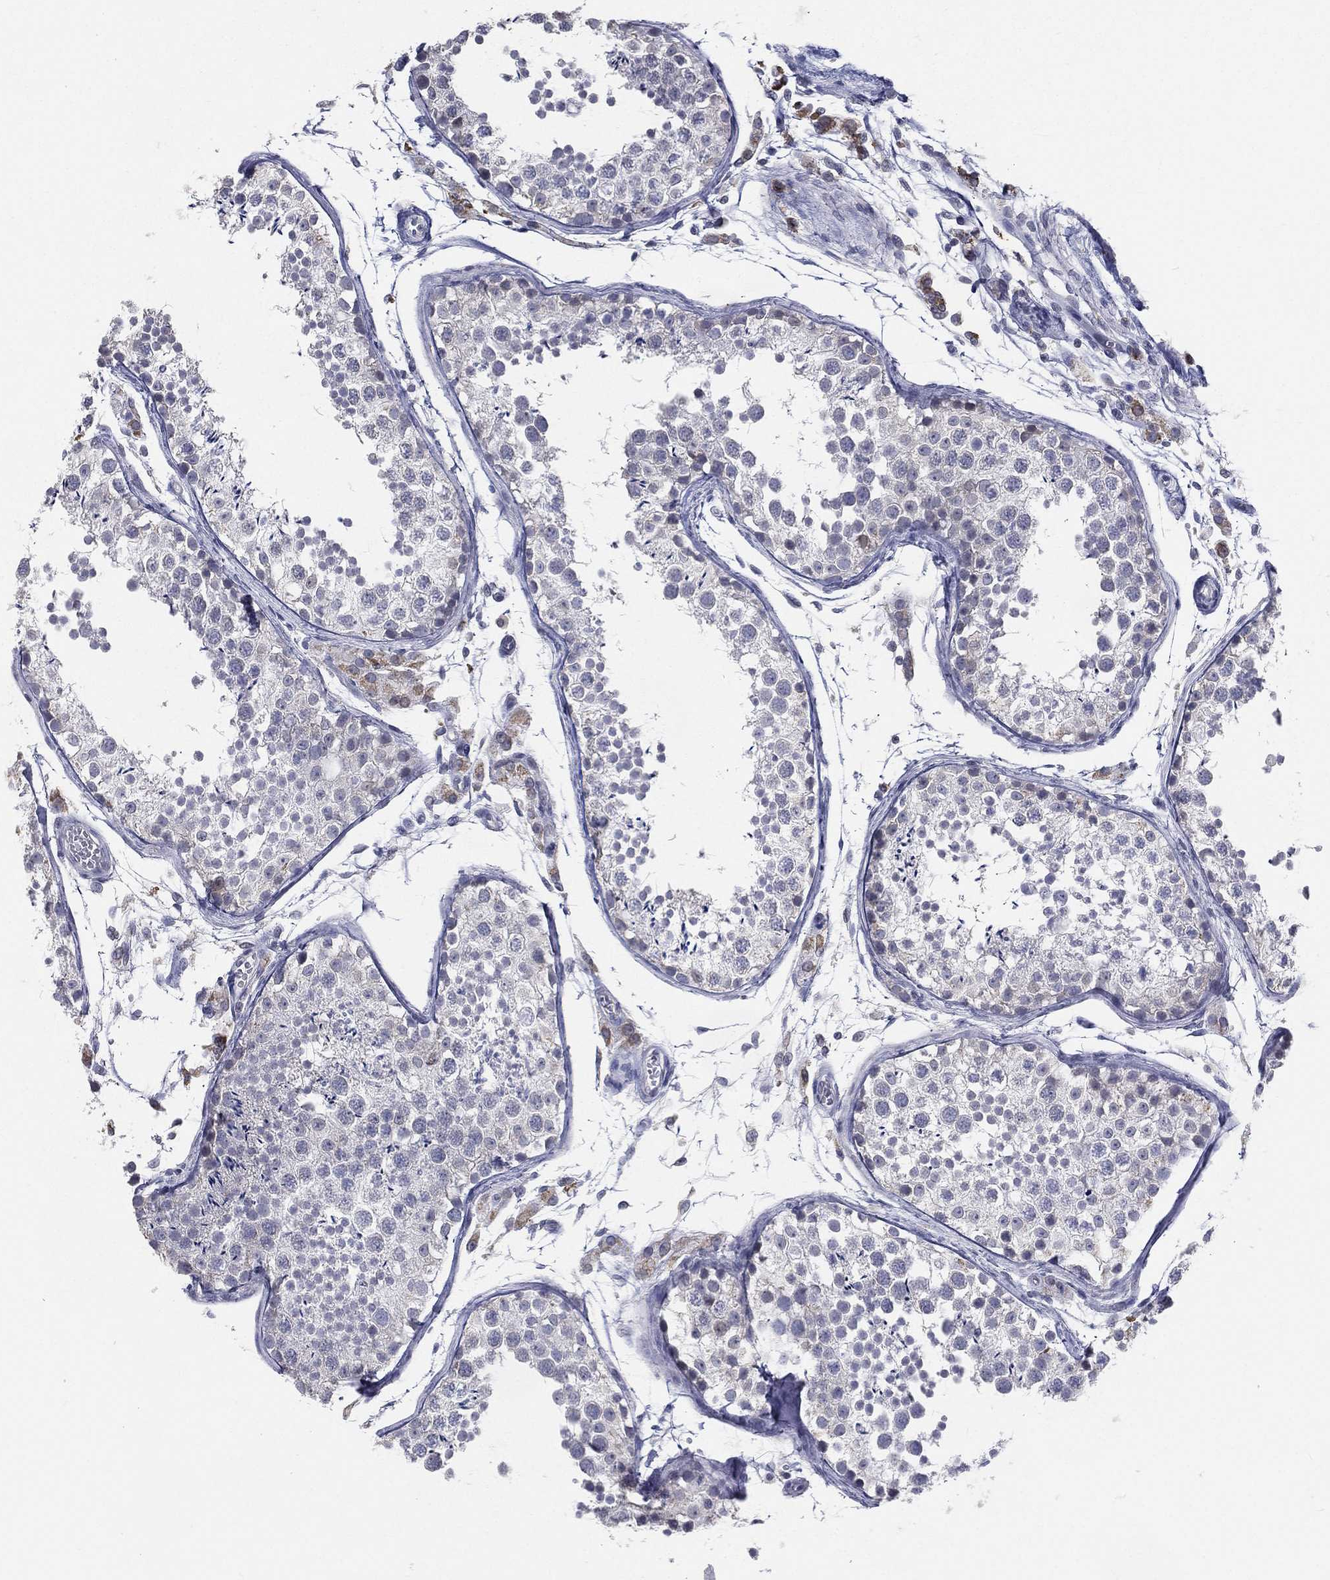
{"staining": {"intensity": "negative", "quantity": "none", "location": "none"}, "tissue": "testis", "cell_type": "Cells in seminiferous ducts", "image_type": "normal", "snomed": [{"axis": "morphology", "description": "Normal tissue, NOS"}, {"axis": "topography", "description": "Testis"}], "caption": "Image shows no significant protein expression in cells in seminiferous ducts of unremarkable testis.", "gene": "EVI2B", "patient": {"sex": "male", "age": 29}}